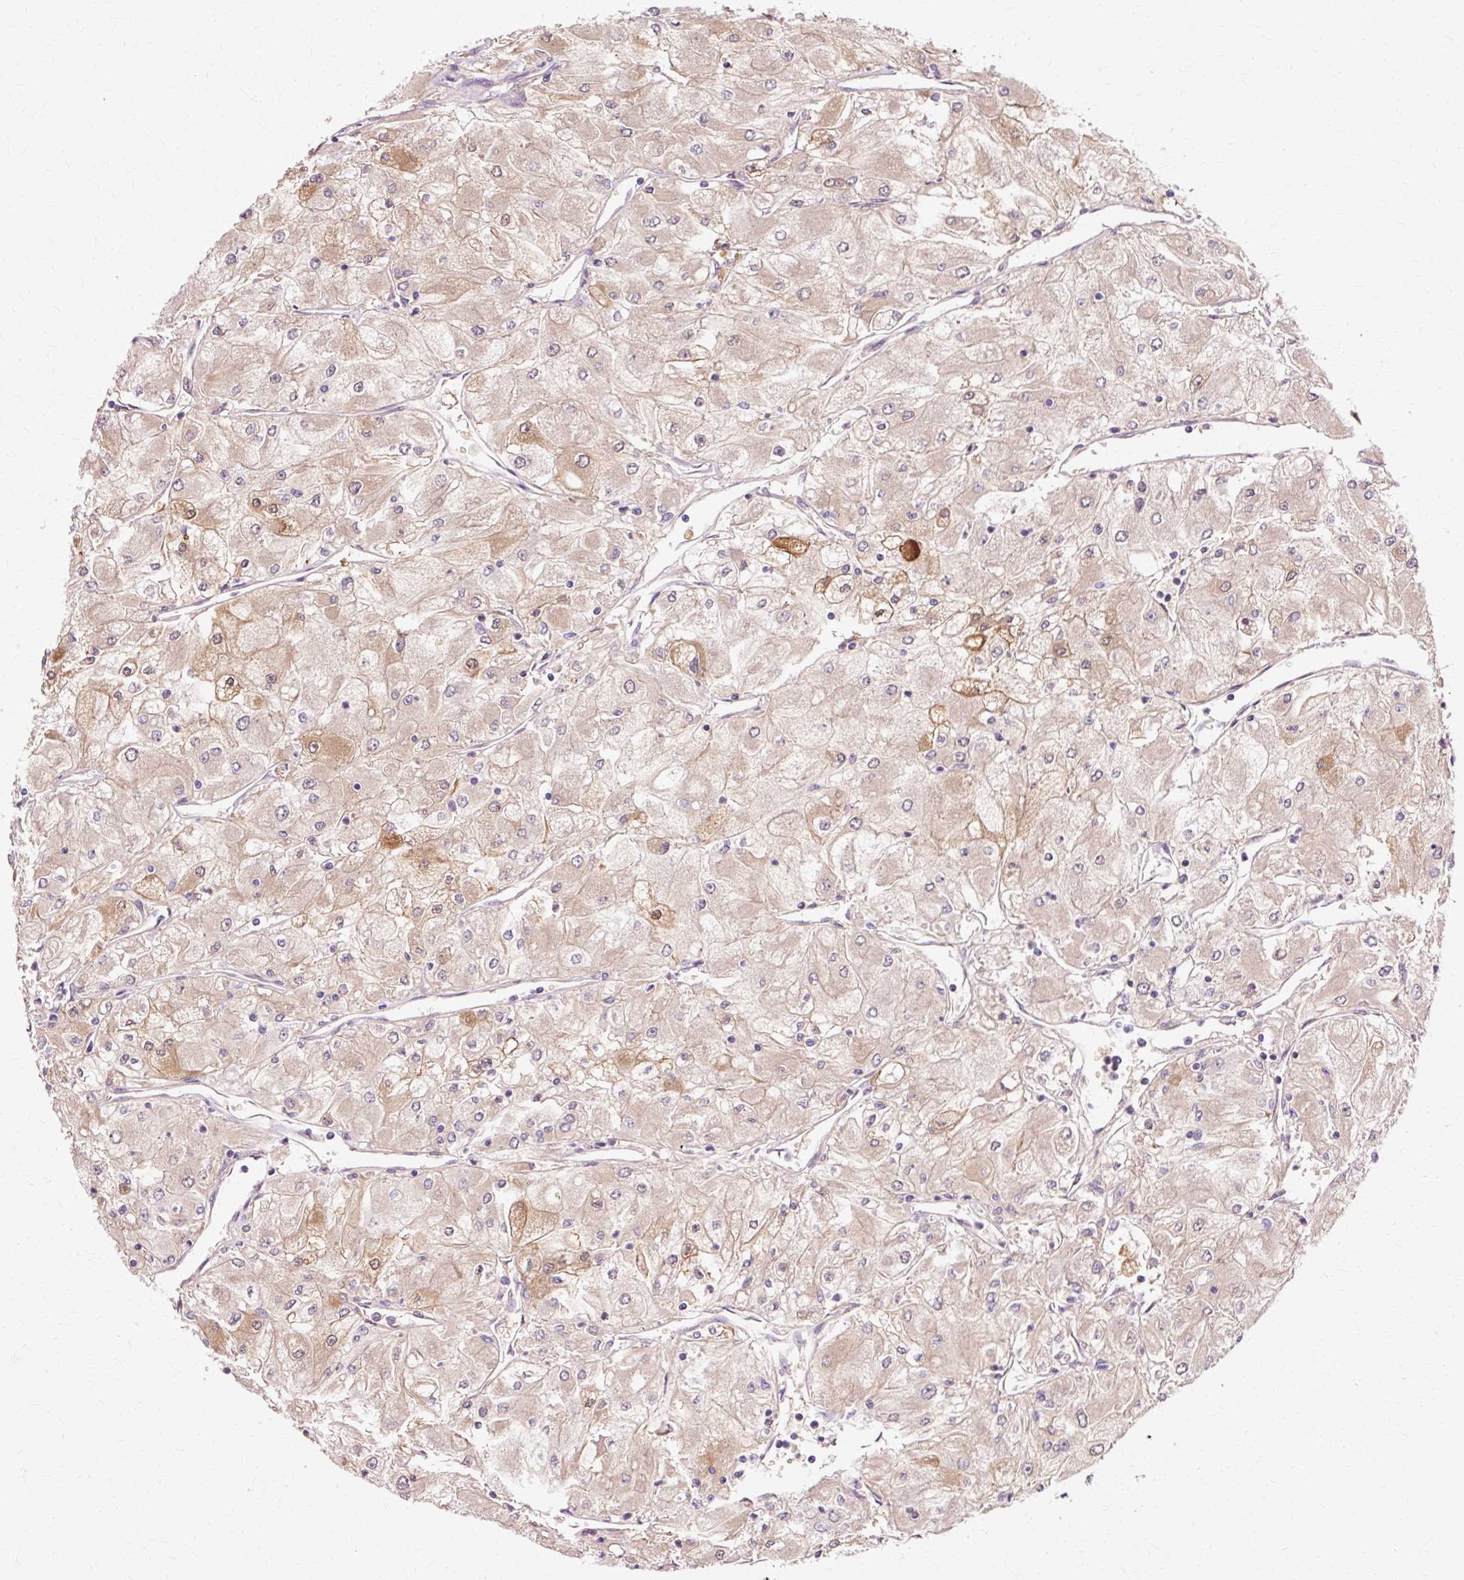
{"staining": {"intensity": "moderate", "quantity": "<25%", "location": "cytoplasmic/membranous"}, "tissue": "renal cancer", "cell_type": "Tumor cells", "image_type": "cancer", "snomed": [{"axis": "morphology", "description": "Adenocarcinoma, NOS"}, {"axis": "topography", "description": "Kidney"}], "caption": "Immunohistochemistry (IHC) histopathology image of neoplastic tissue: human renal cancer (adenocarcinoma) stained using immunohistochemistry (IHC) shows low levels of moderate protein expression localized specifically in the cytoplasmic/membranous of tumor cells, appearing as a cytoplasmic/membranous brown color.", "gene": "VN1R2", "patient": {"sex": "male", "age": 80}}